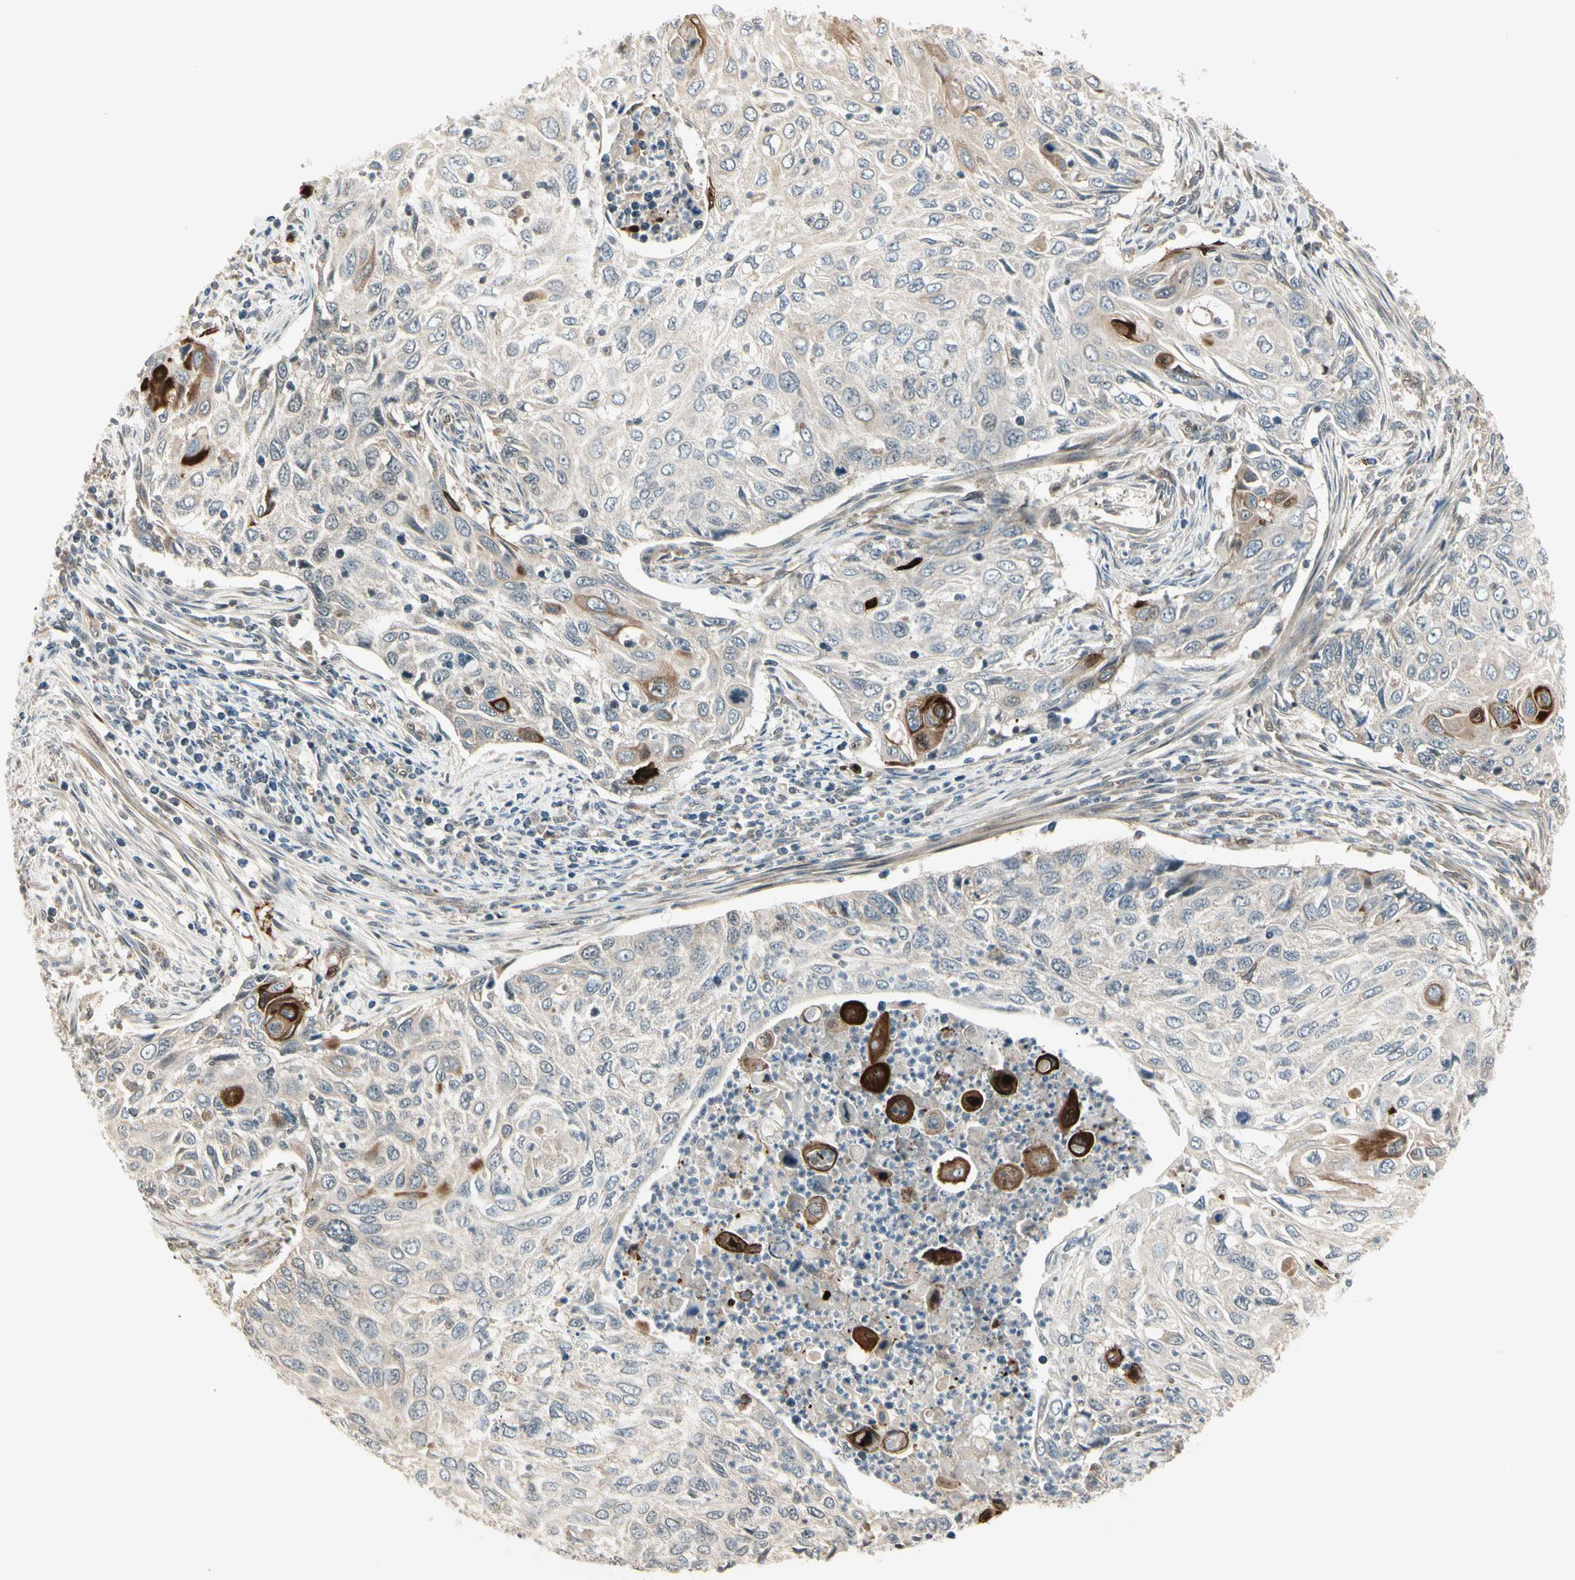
{"staining": {"intensity": "weak", "quantity": ">75%", "location": "cytoplasmic/membranous"}, "tissue": "cervical cancer", "cell_type": "Tumor cells", "image_type": "cancer", "snomed": [{"axis": "morphology", "description": "Squamous cell carcinoma, NOS"}, {"axis": "topography", "description": "Cervix"}], "caption": "There is low levels of weak cytoplasmic/membranous staining in tumor cells of cervical squamous cell carcinoma, as demonstrated by immunohistochemical staining (brown color).", "gene": "SVBP", "patient": {"sex": "female", "age": 70}}